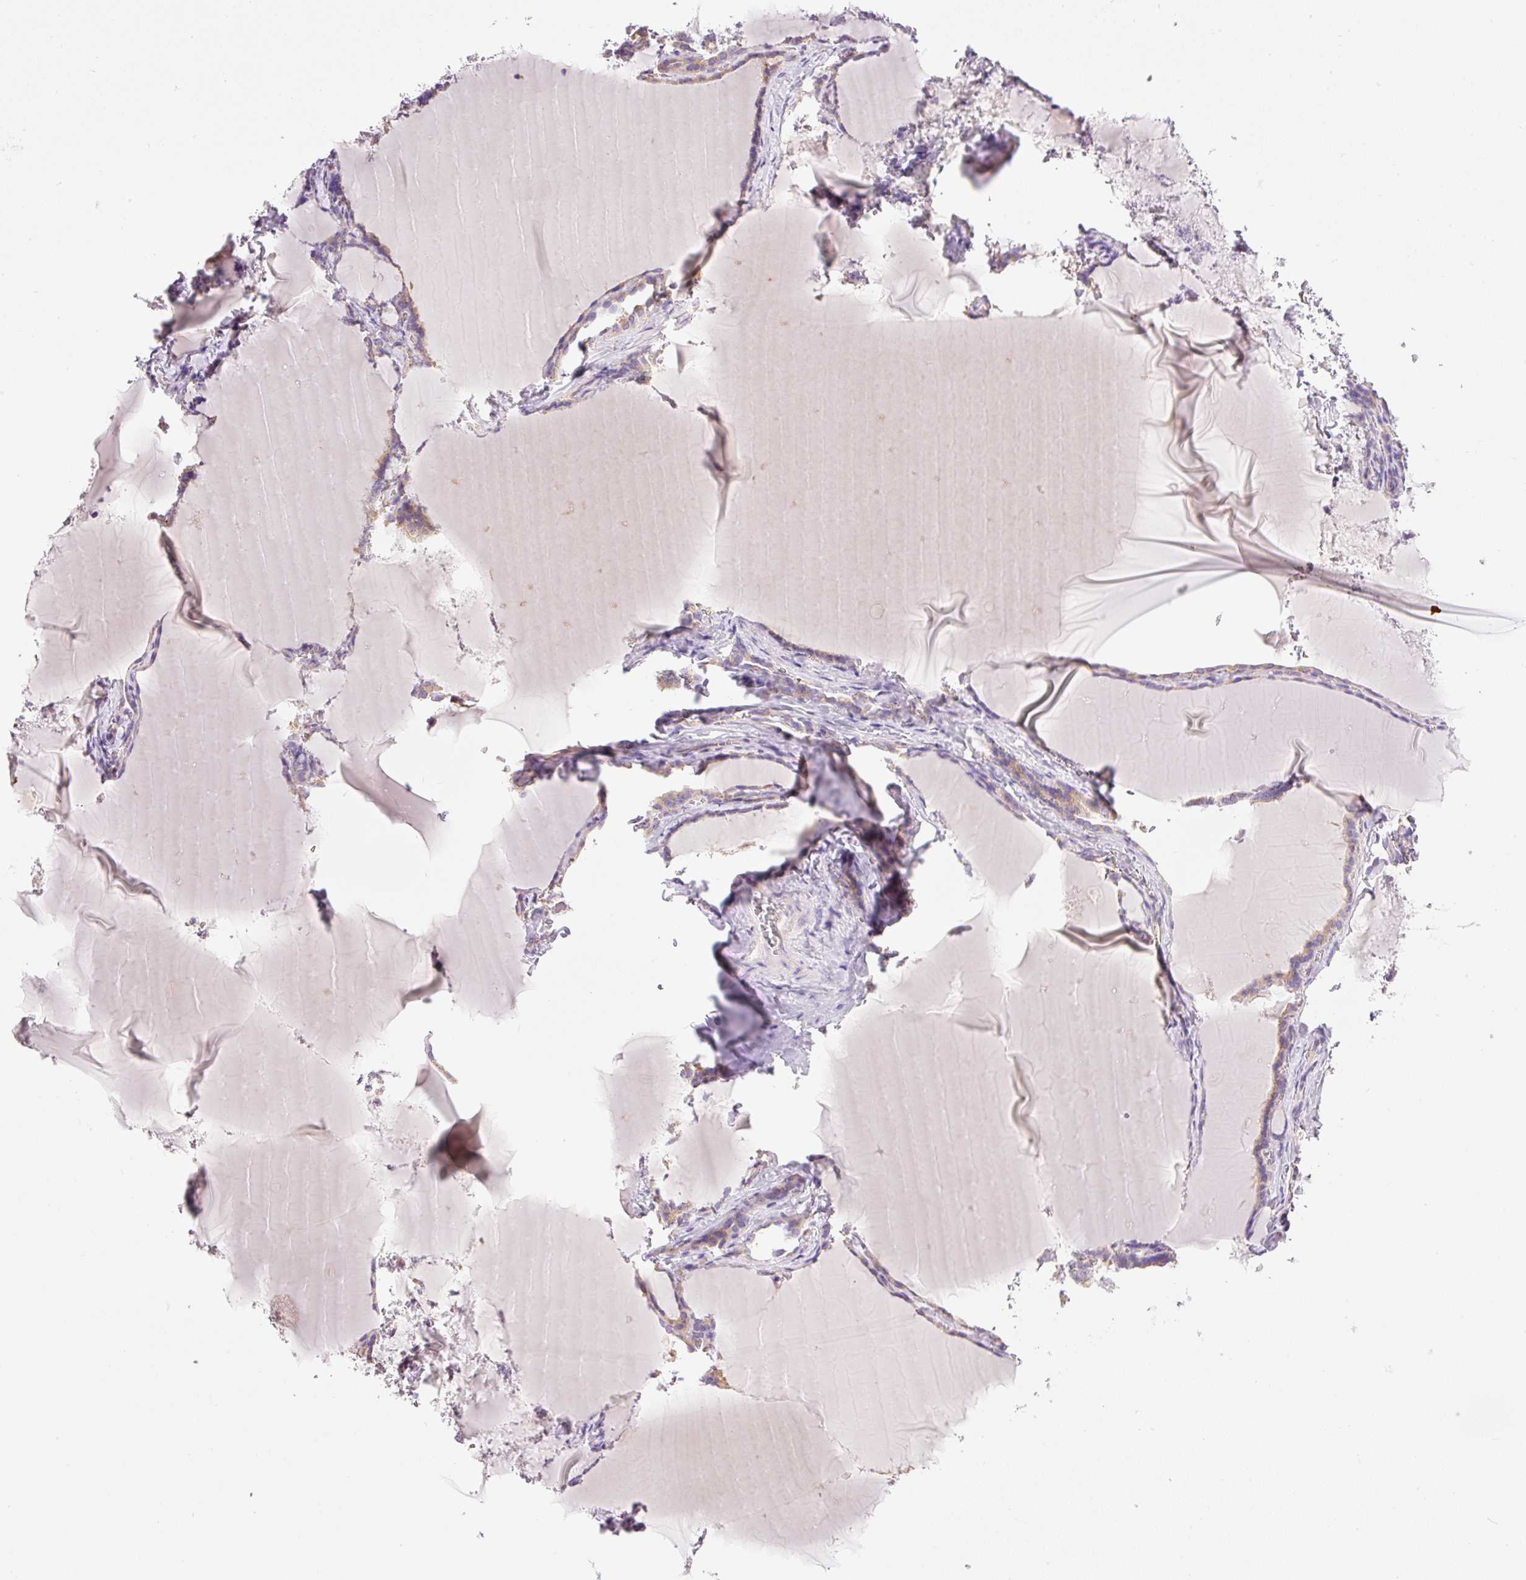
{"staining": {"intensity": "weak", "quantity": ">75%", "location": "cytoplasmic/membranous"}, "tissue": "thyroid gland", "cell_type": "Glandular cells", "image_type": "normal", "snomed": [{"axis": "morphology", "description": "Normal tissue, NOS"}, {"axis": "topography", "description": "Thyroid gland"}], "caption": "An immunohistochemistry (IHC) histopathology image of unremarkable tissue is shown. Protein staining in brown labels weak cytoplasmic/membranous positivity in thyroid gland within glandular cells.", "gene": "PNPLA5", "patient": {"sex": "female", "age": 49}}